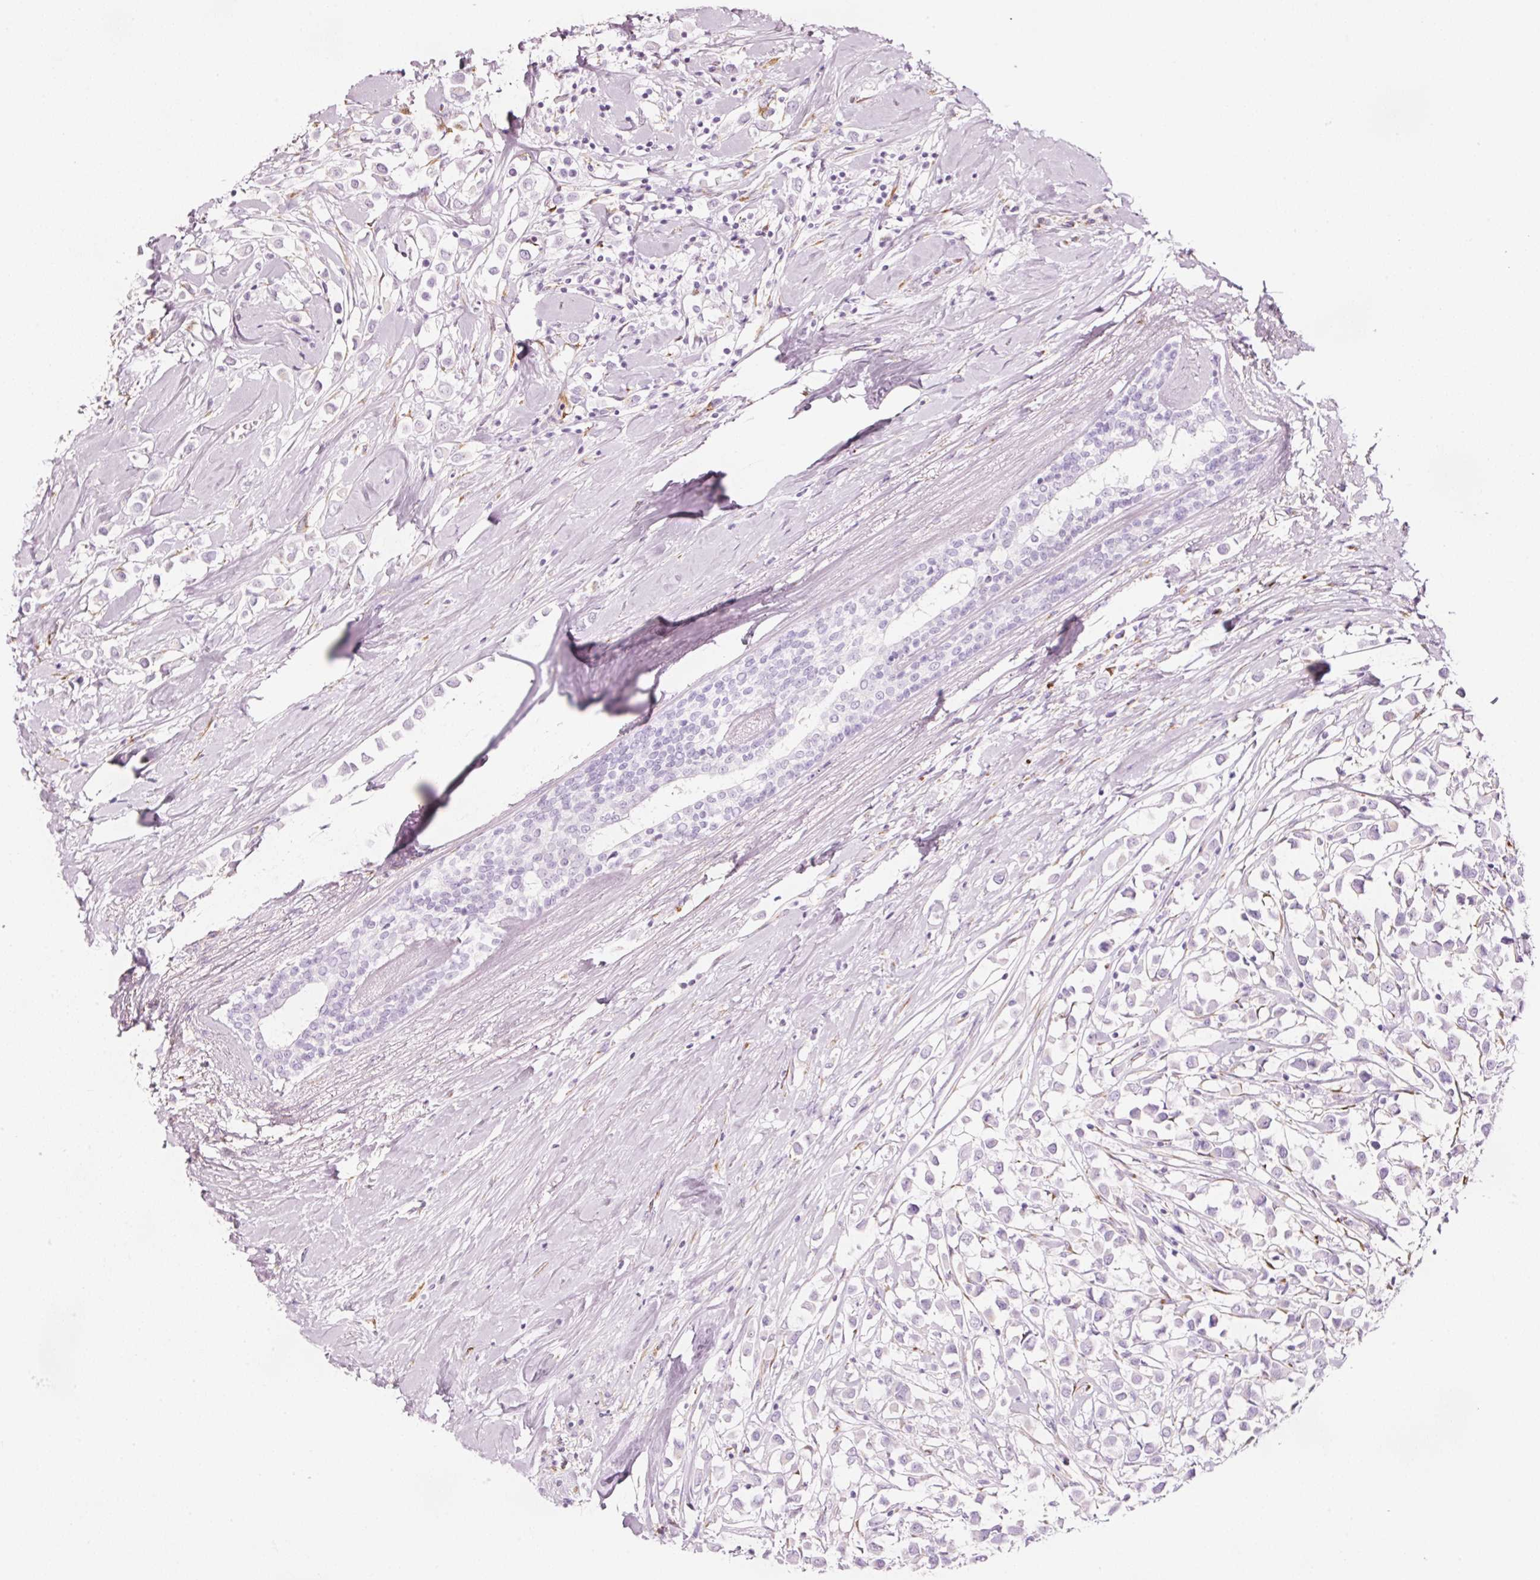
{"staining": {"intensity": "negative", "quantity": "none", "location": "none"}, "tissue": "breast cancer", "cell_type": "Tumor cells", "image_type": "cancer", "snomed": [{"axis": "morphology", "description": "Duct carcinoma"}, {"axis": "topography", "description": "Breast"}], "caption": "Tumor cells show no significant protein staining in breast cancer.", "gene": "SDF4", "patient": {"sex": "female", "age": 61}}